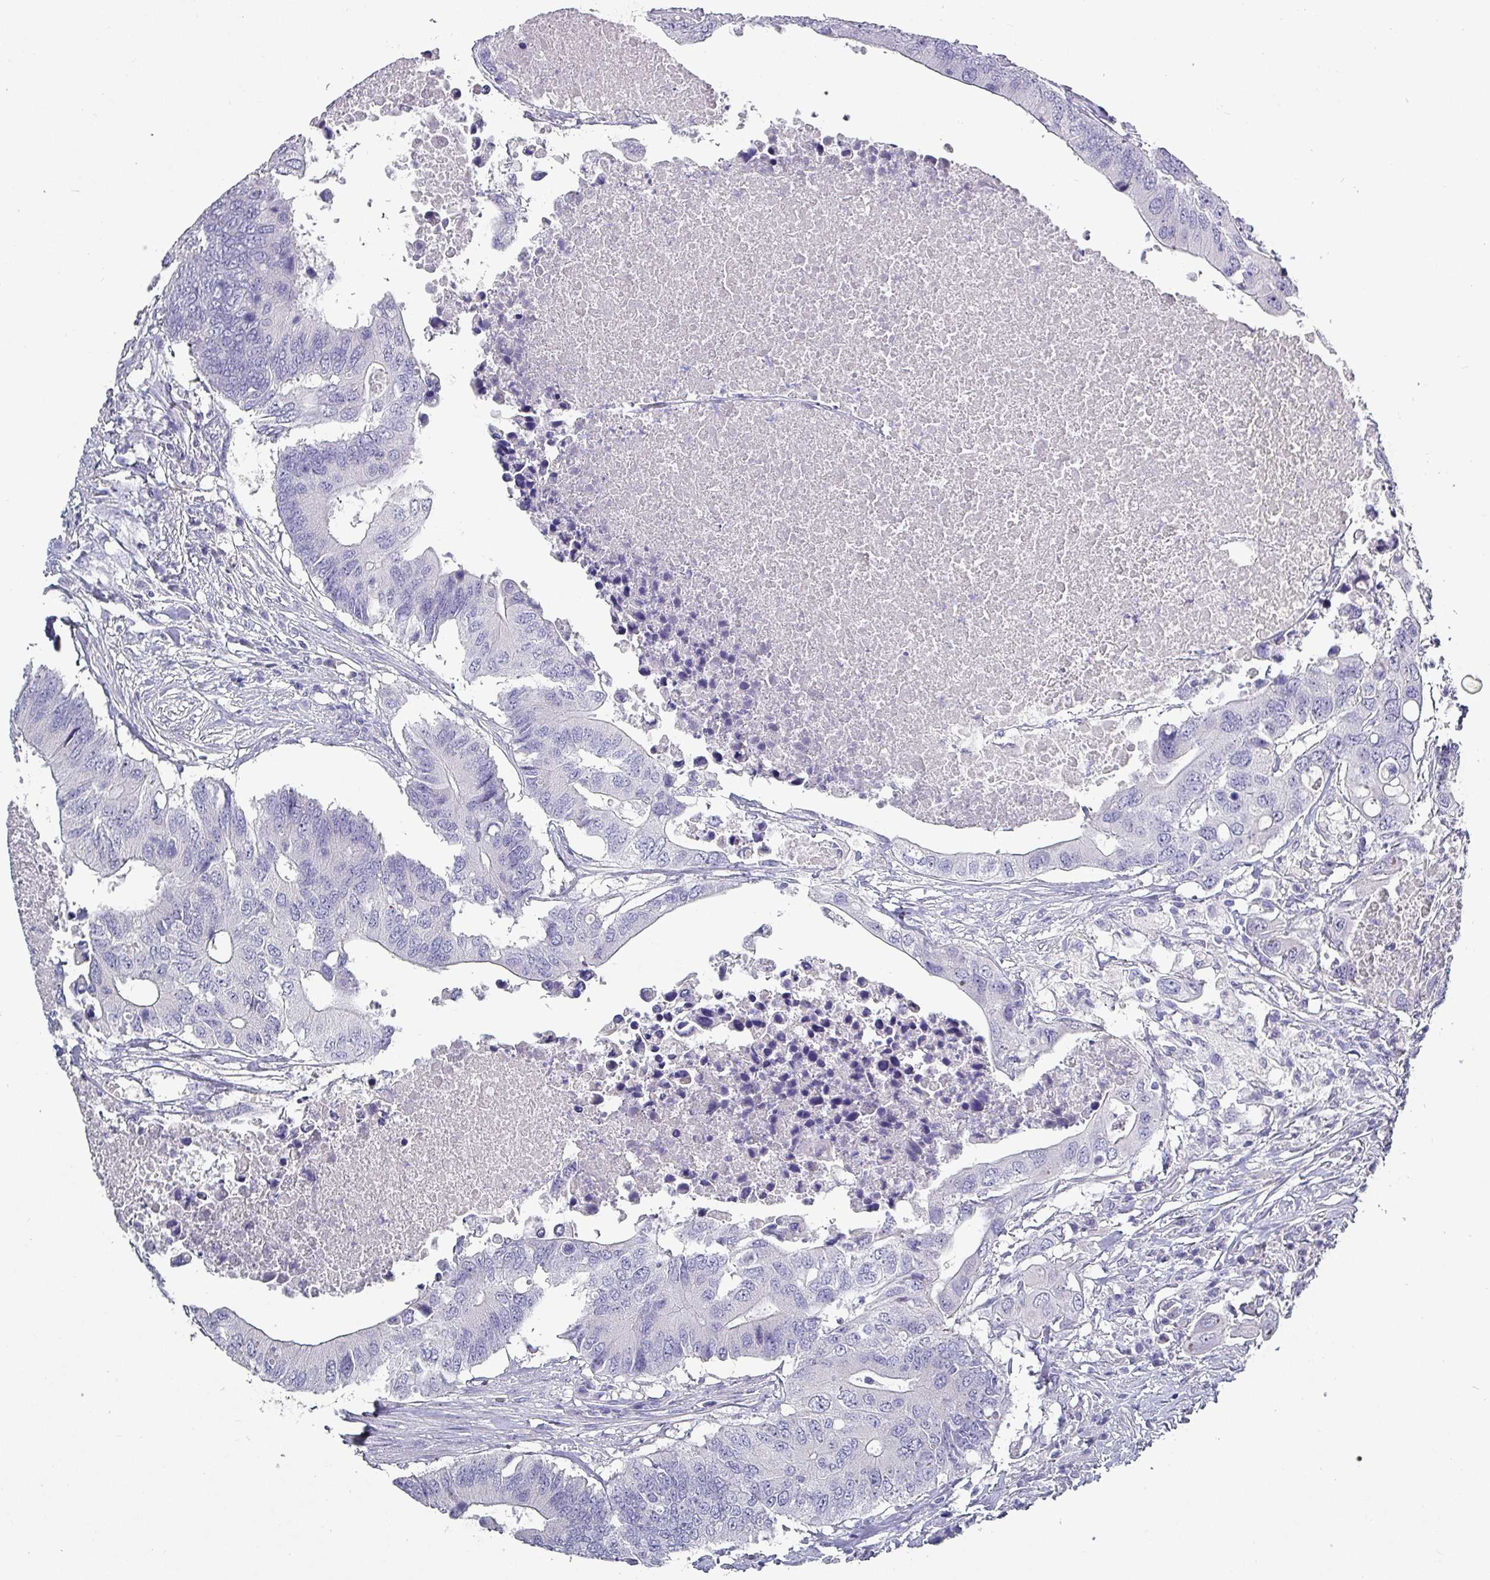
{"staining": {"intensity": "negative", "quantity": "none", "location": "none"}, "tissue": "colorectal cancer", "cell_type": "Tumor cells", "image_type": "cancer", "snomed": [{"axis": "morphology", "description": "Adenocarcinoma, NOS"}, {"axis": "topography", "description": "Colon"}], "caption": "Immunohistochemistry (IHC) photomicrograph of colorectal cancer stained for a protein (brown), which demonstrates no expression in tumor cells.", "gene": "INS-IGF2", "patient": {"sex": "male", "age": 71}}